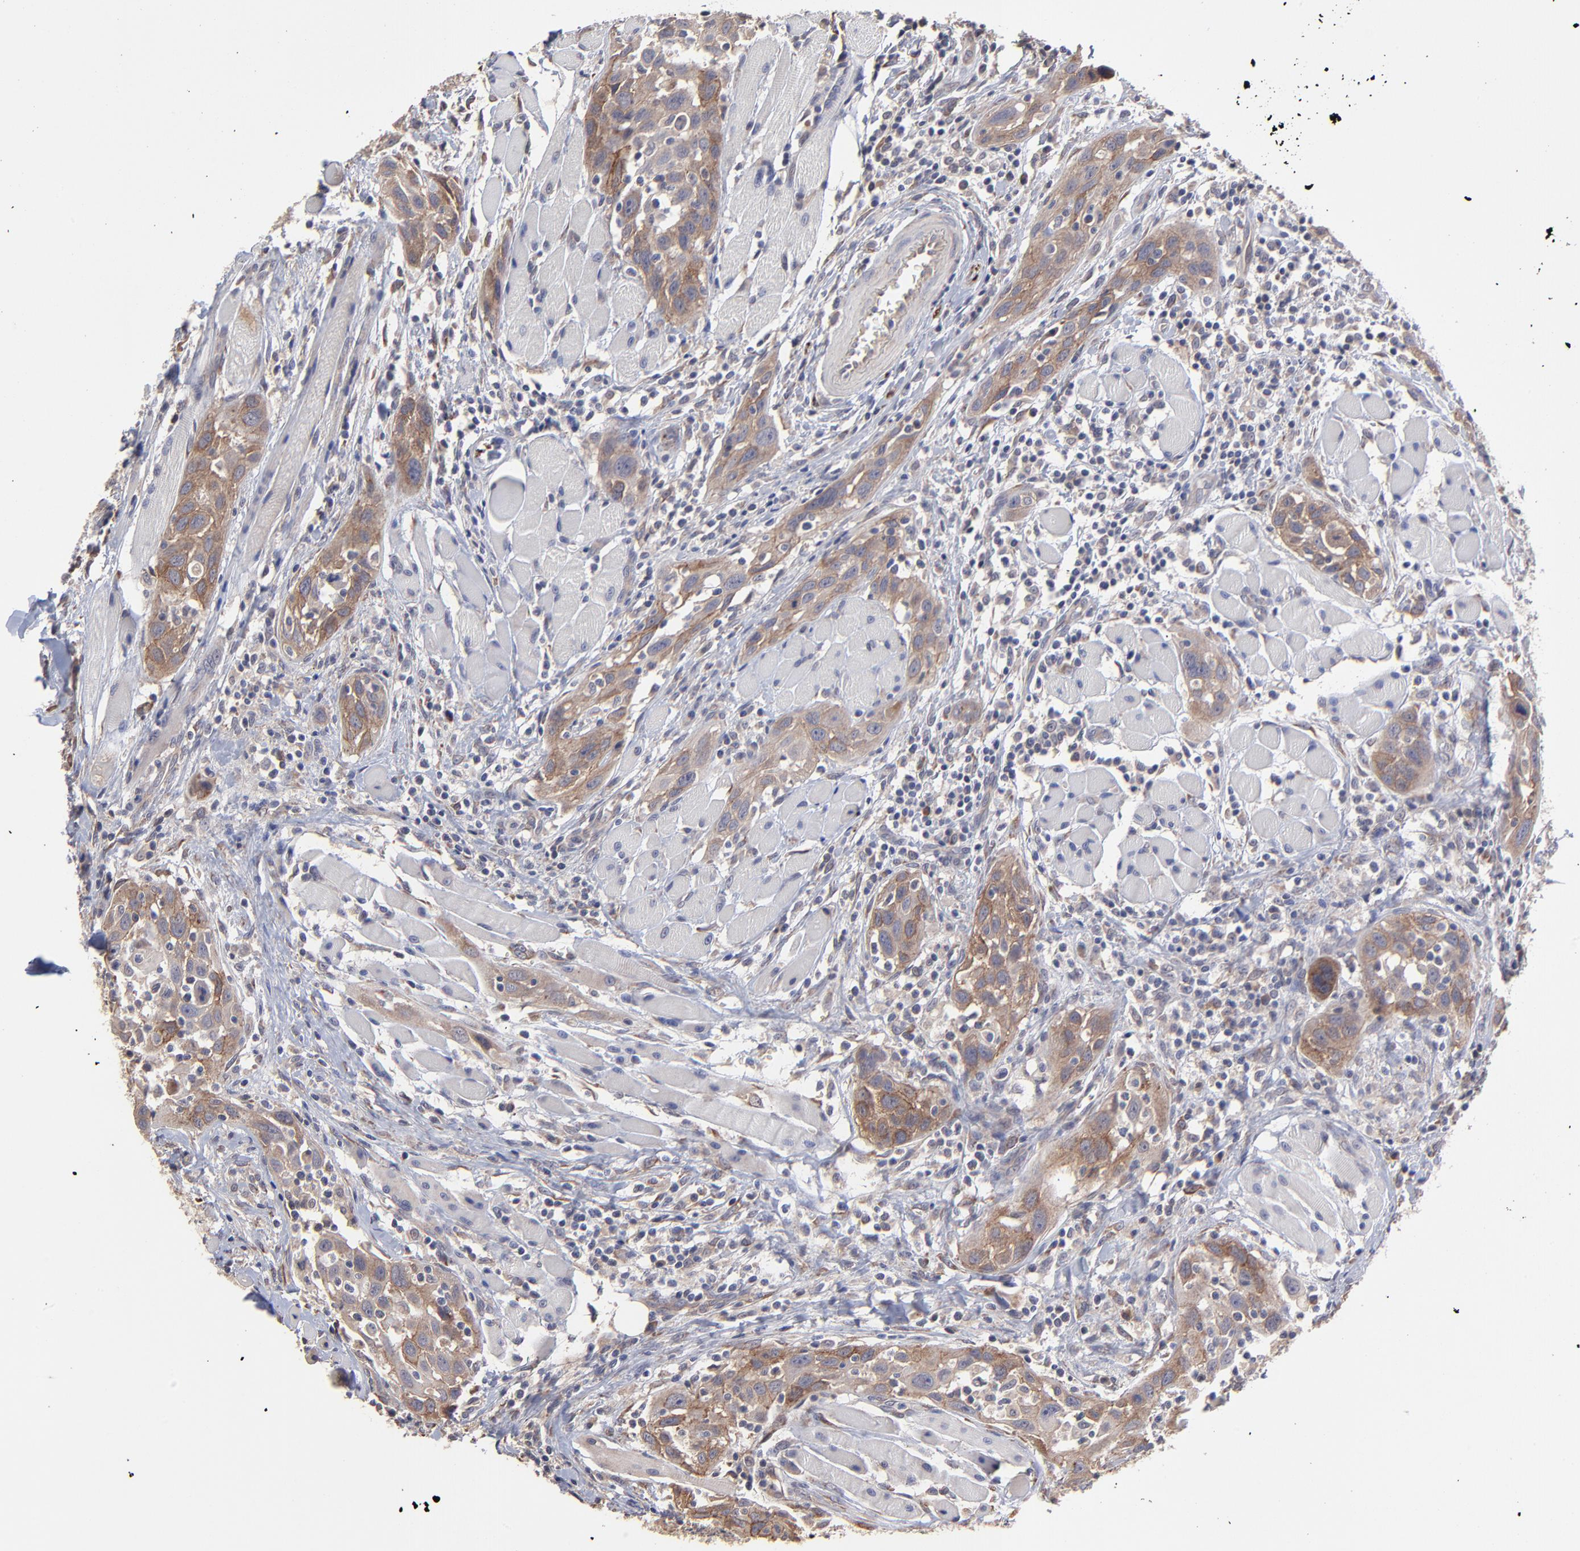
{"staining": {"intensity": "moderate", "quantity": ">75%", "location": "cytoplasmic/membranous"}, "tissue": "head and neck cancer", "cell_type": "Tumor cells", "image_type": "cancer", "snomed": [{"axis": "morphology", "description": "Squamous cell carcinoma, NOS"}, {"axis": "topography", "description": "Oral tissue"}, {"axis": "topography", "description": "Head-Neck"}], "caption": "Immunohistochemistry (DAB) staining of squamous cell carcinoma (head and neck) exhibits moderate cytoplasmic/membranous protein positivity in about >75% of tumor cells.", "gene": "CHL1", "patient": {"sex": "female", "age": 50}}